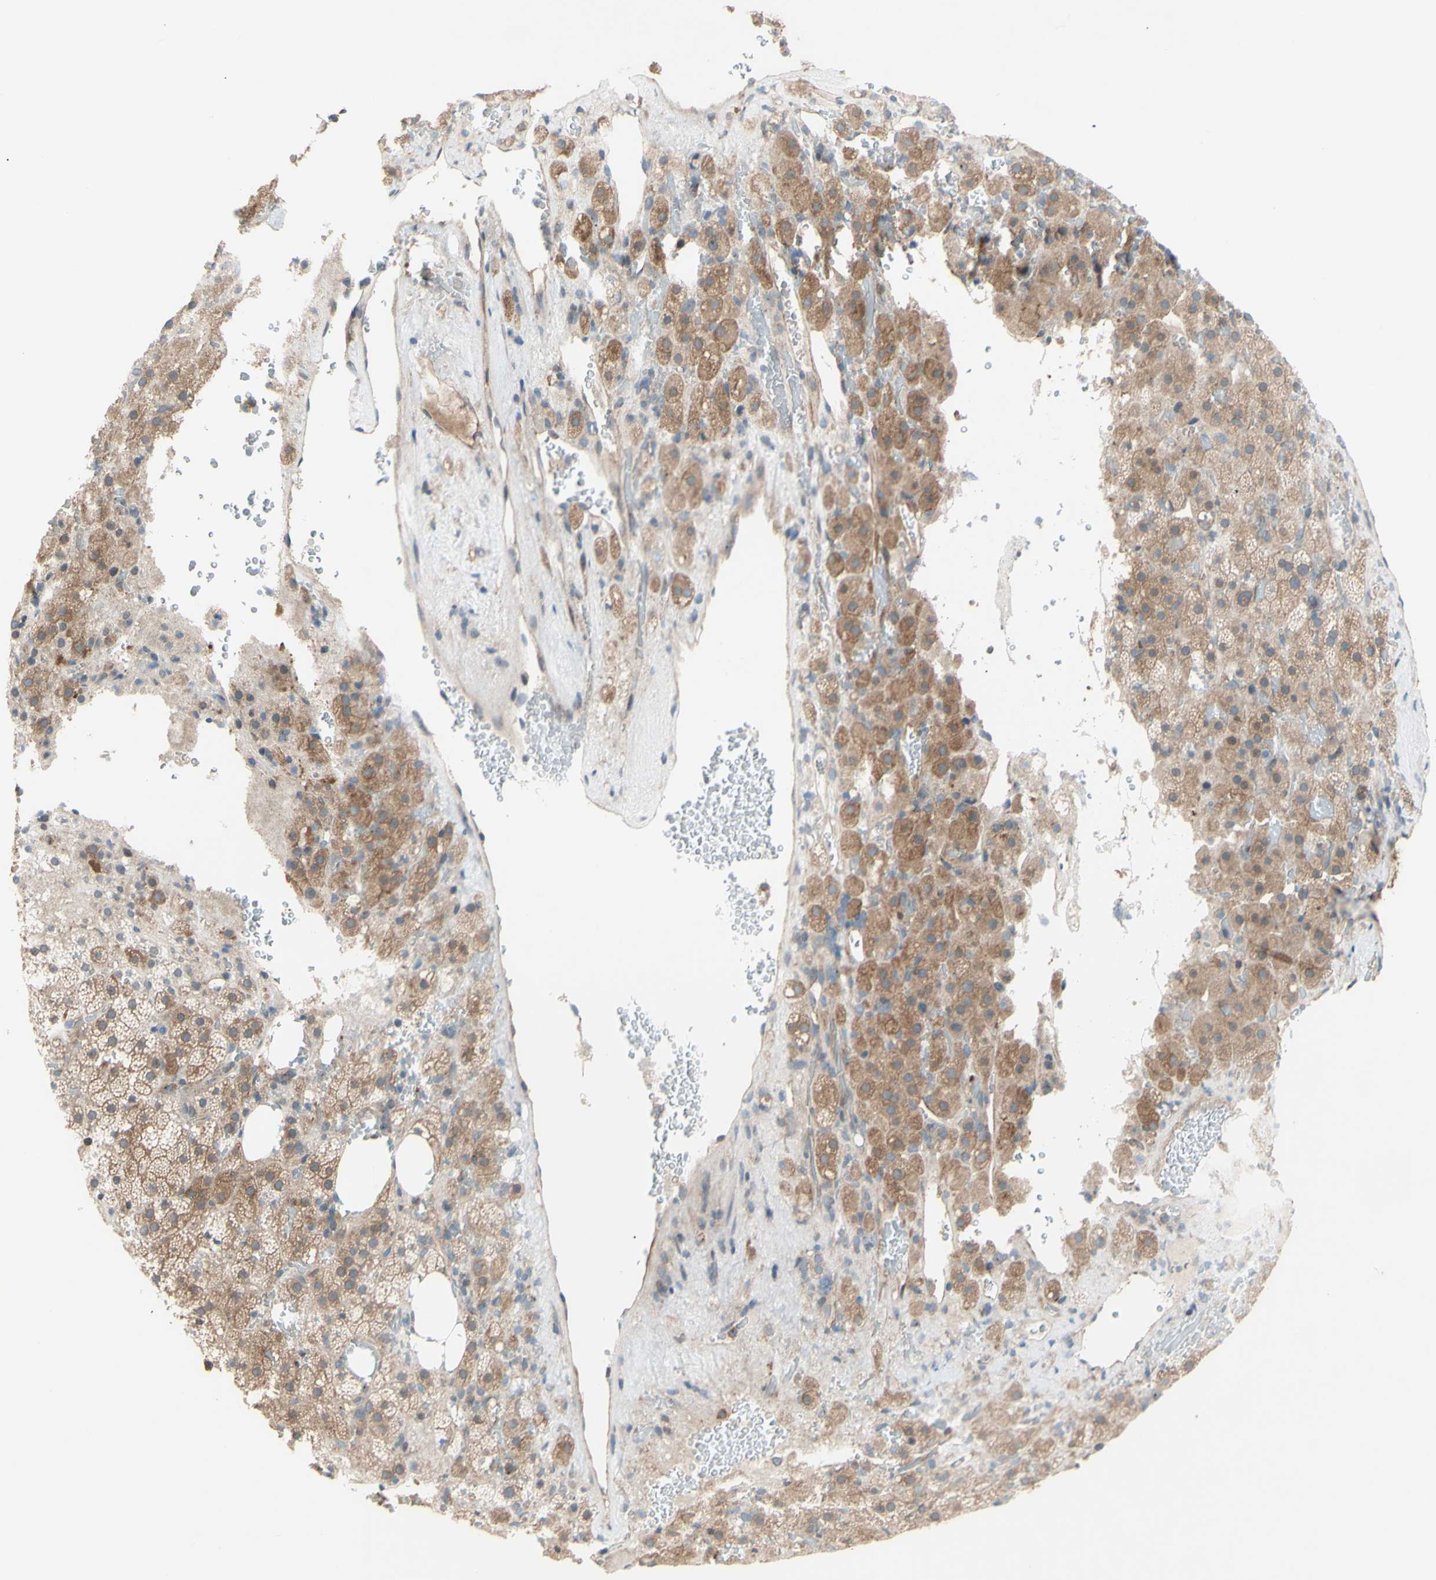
{"staining": {"intensity": "moderate", "quantity": ">75%", "location": "cytoplasmic/membranous"}, "tissue": "adrenal gland", "cell_type": "Glandular cells", "image_type": "normal", "snomed": [{"axis": "morphology", "description": "Normal tissue, NOS"}, {"axis": "topography", "description": "Adrenal gland"}], "caption": "Immunohistochemistry photomicrograph of normal adrenal gland: adrenal gland stained using IHC exhibits medium levels of moderate protein expression localized specifically in the cytoplasmic/membranous of glandular cells, appearing as a cytoplasmic/membranous brown color.", "gene": "DYNLRB1", "patient": {"sex": "female", "age": 59}}